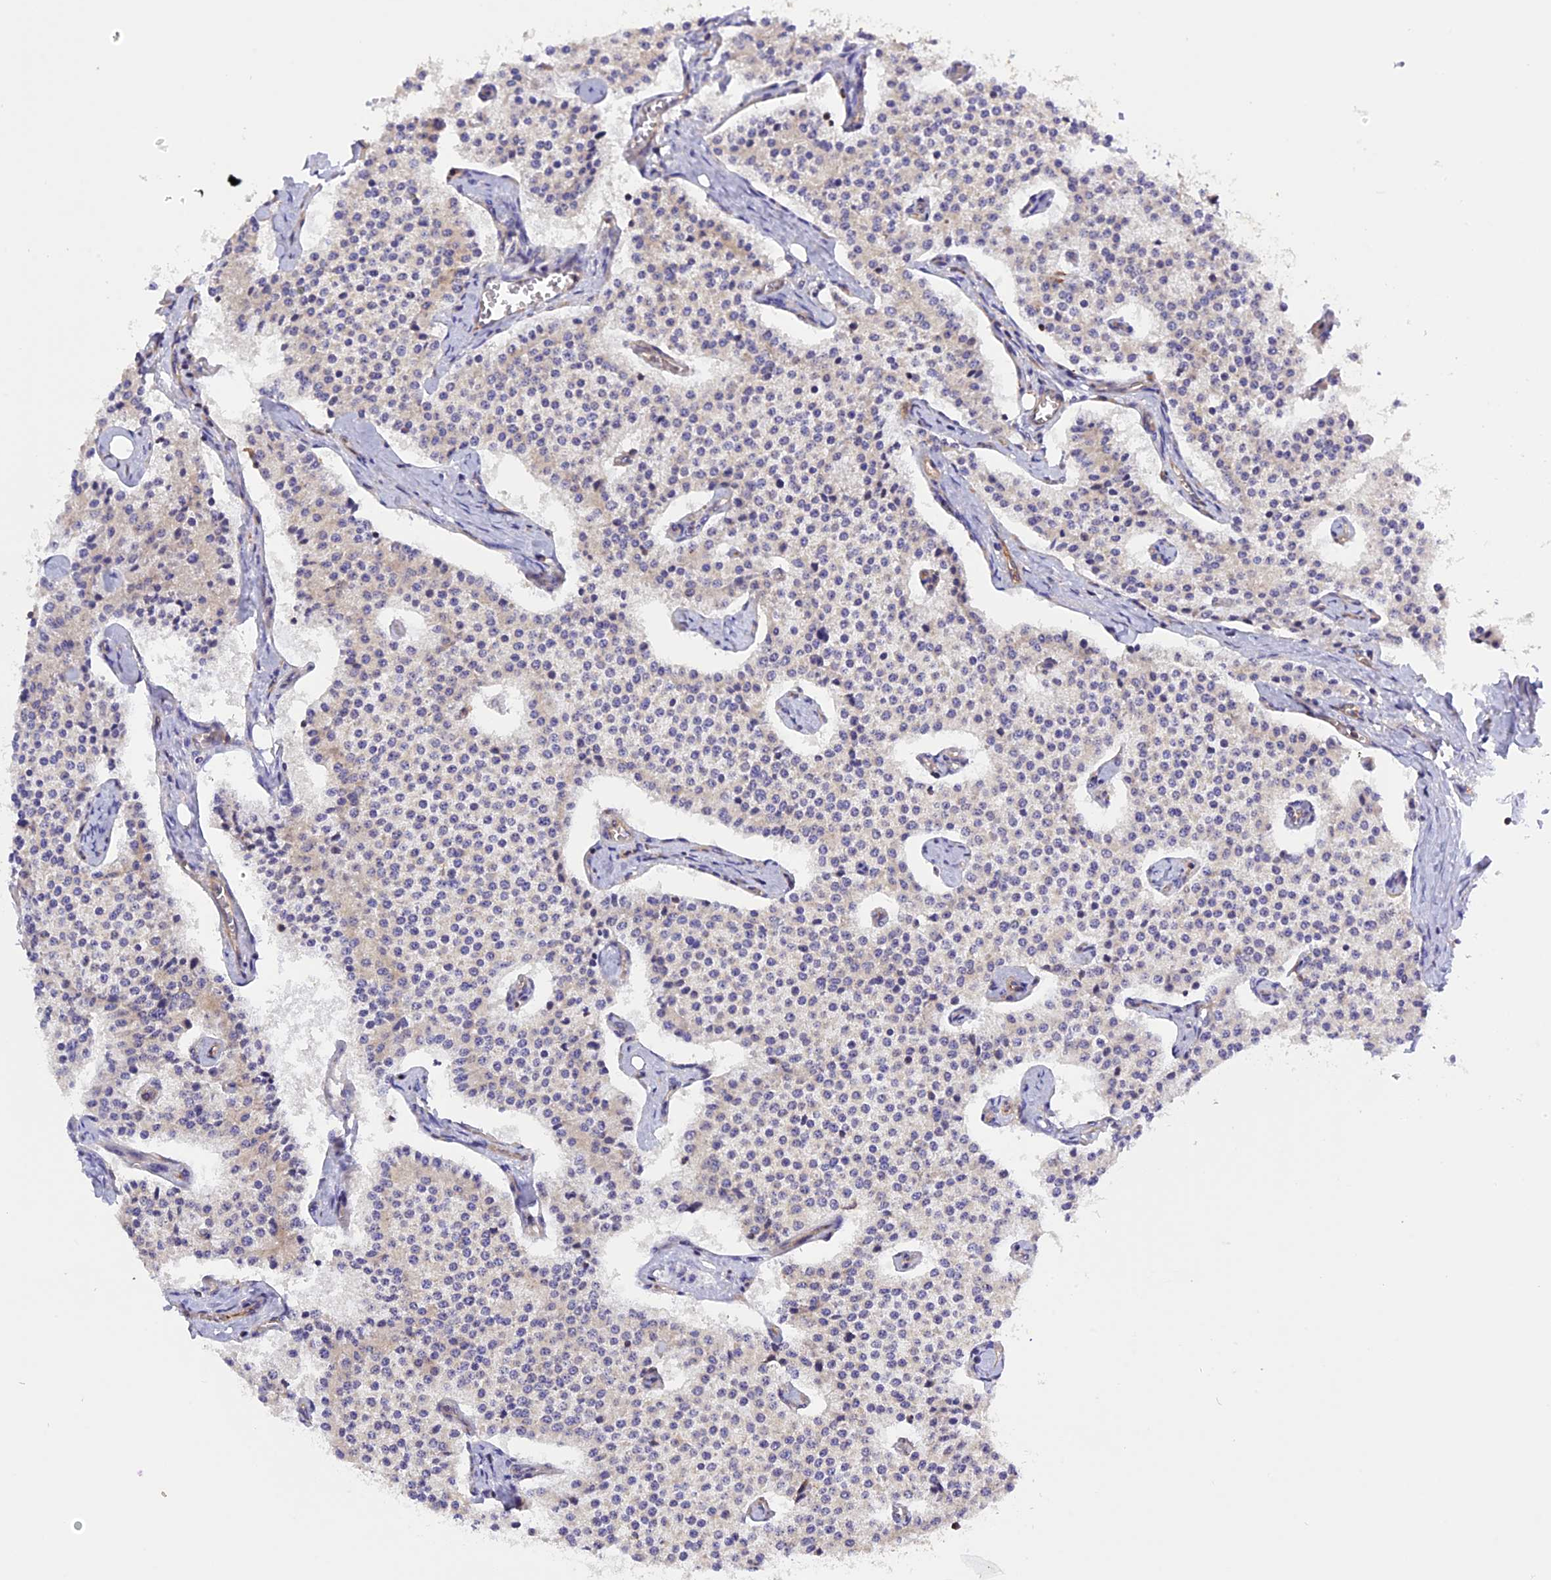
{"staining": {"intensity": "negative", "quantity": "none", "location": "none"}, "tissue": "carcinoid", "cell_type": "Tumor cells", "image_type": "cancer", "snomed": [{"axis": "morphology", "description": "Carcinoid, malignant, NOS"}, {"axis": "topography", "description": "Colon"}], "caption": "Tumor cells show no significant protein positivity in carcinoid. (DAB (3,3'-diaminobenzidine) immunohistochemistry with hematoxylin counter stain).", "gene": "C5orf22", "patient": {"sex": "female", "age": 52}}